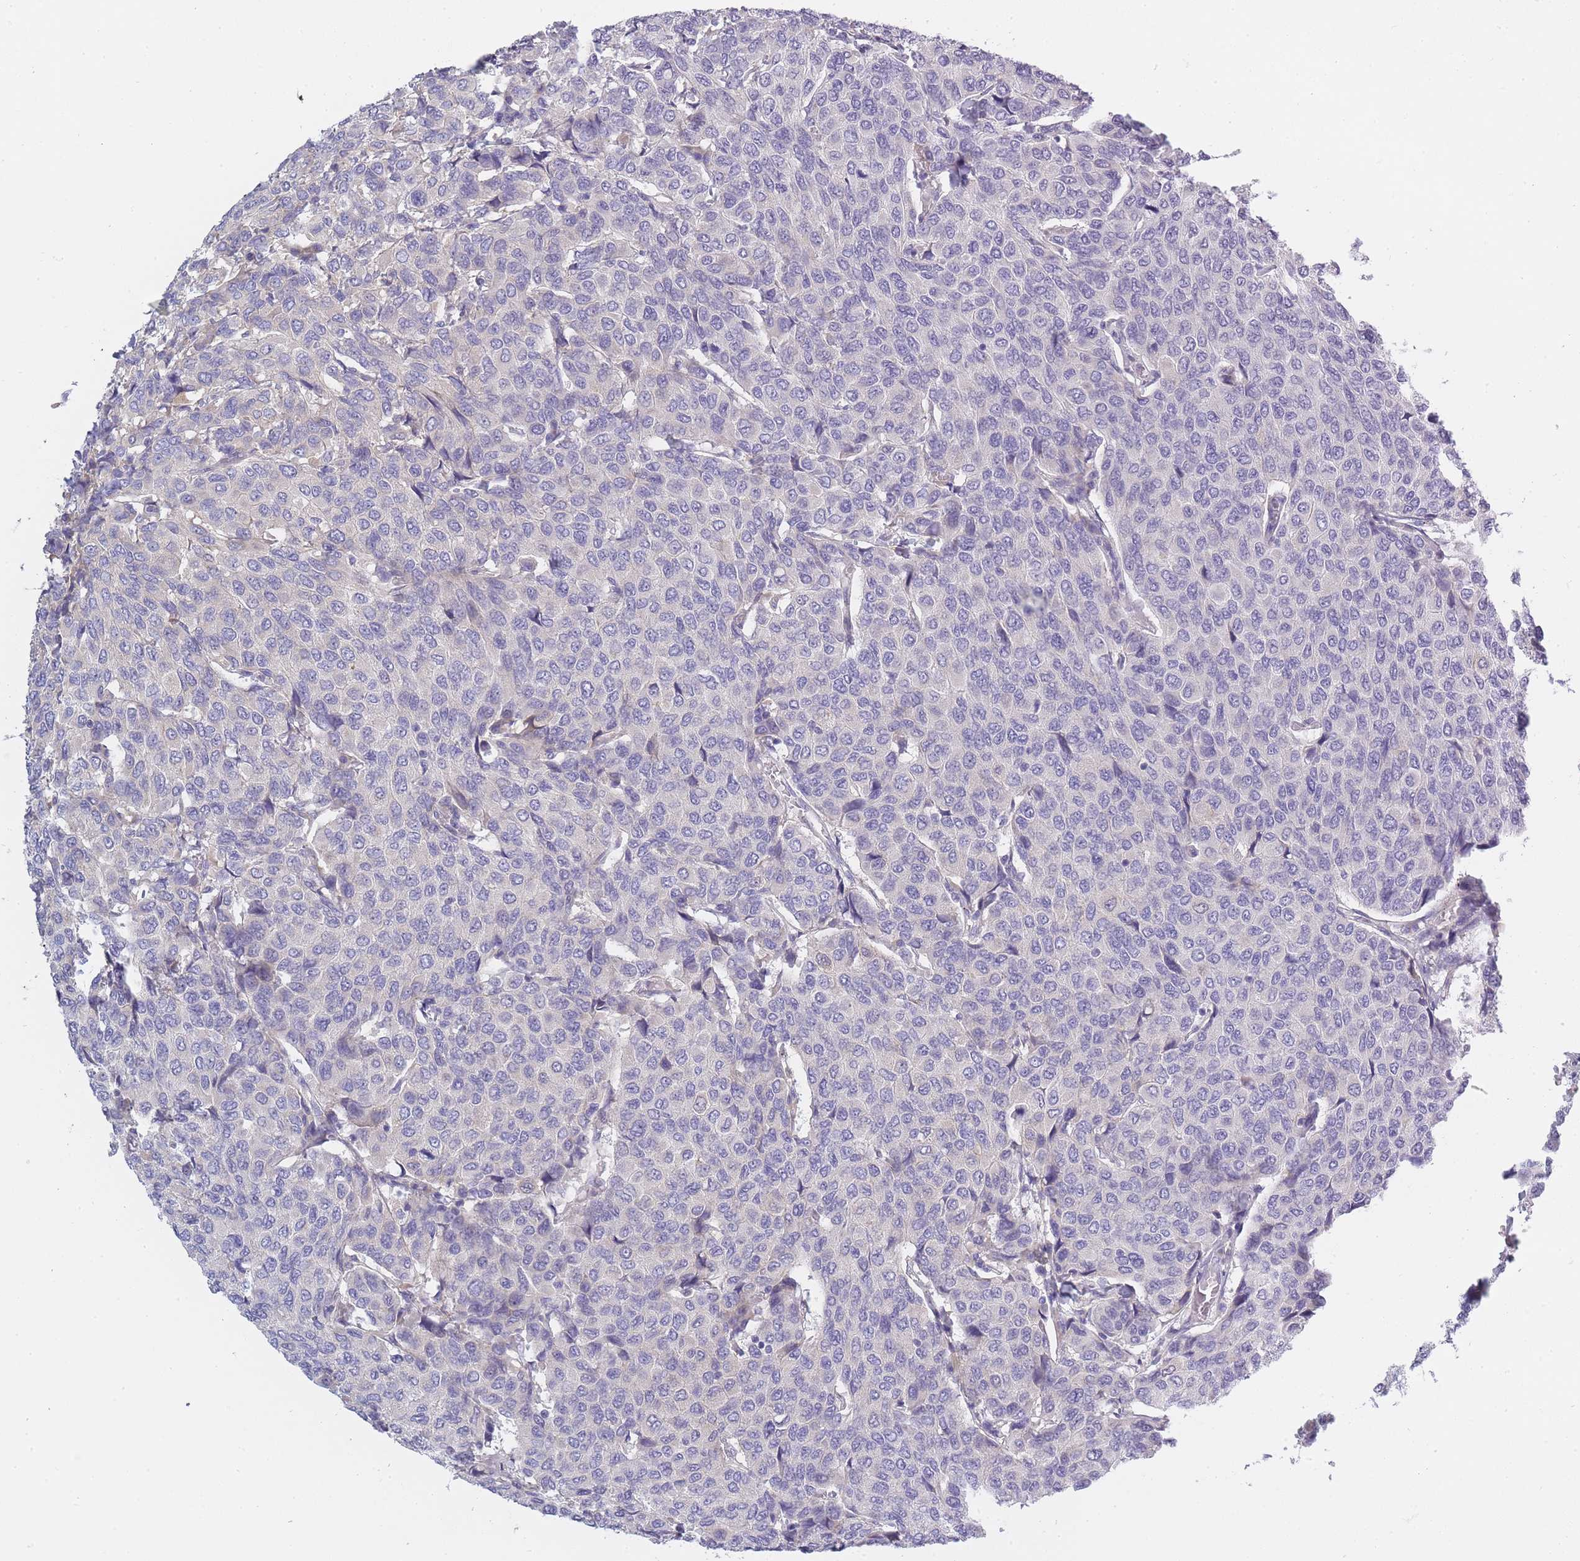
{"staining": {"intensity": "negative", "quantity": "none", "location": "none"}, "tissue": "breast cancer", "cell_type": "Tumor cells", "image_type": "cancer", "snomed": [{"axis": "morphology", "description": "Duct carcinoma"}, {"axis": "topography", "description": "Breast"}], "caption": "The histopathology image demonstrates no staining of tumor cells in infiltrating ductal carcinoma (breast).", "gene": "AP3M2", "patient": {"sex": "female", "age": 55}}